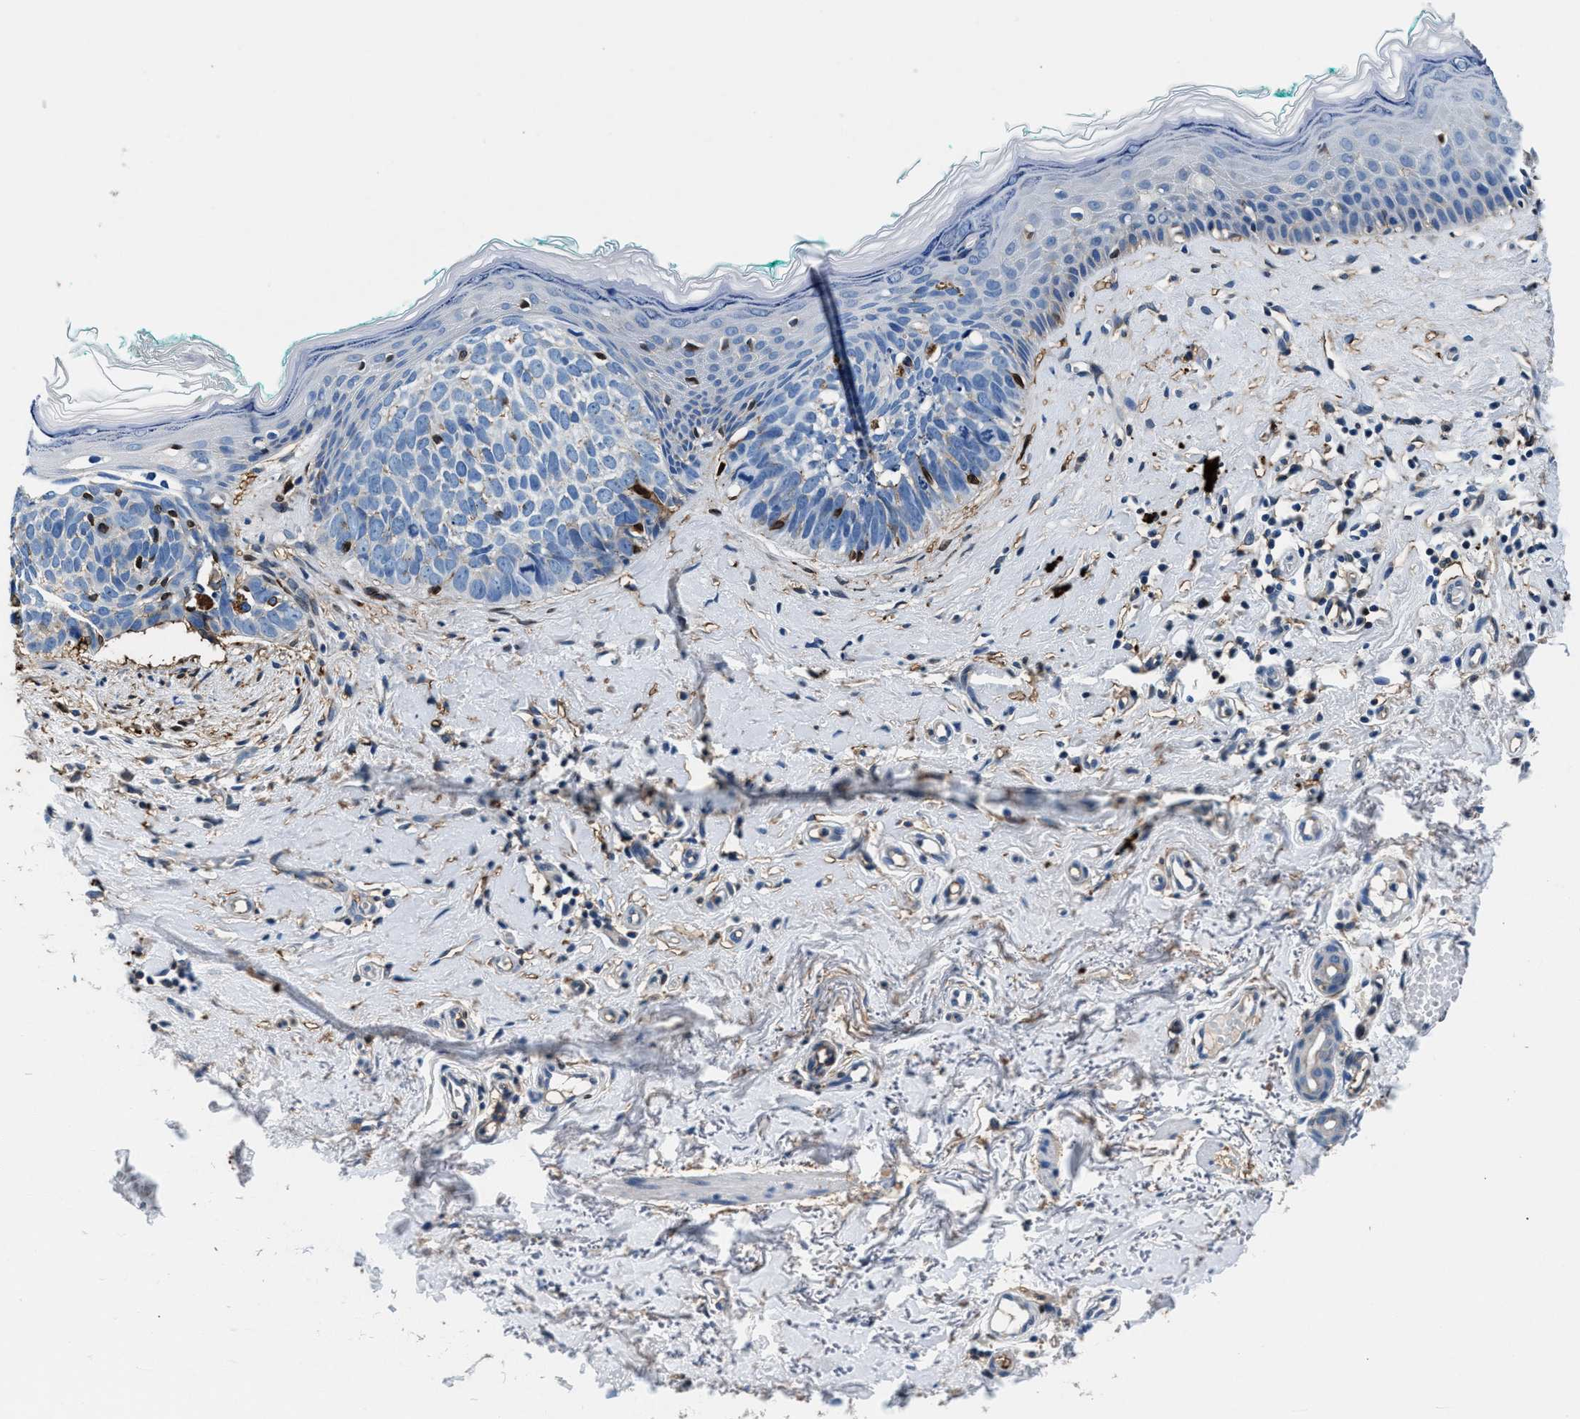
{"staining": {"intensity": "negative", "quantity": "none", "location": "none"}, "tissue": "skin cancer", "cell_type": "Tumor cells", "image_type": "cancer", "snomed": [{"axis": "morphology", "description": "Basal cell carcinoma"}, {"axis": "topography", "description": "Skin"}], "caption": "This is an immunohistochemistry image of basal cell carcinoma (skin). There is no staining in tumor cells.", "gene": "SLFN11", "patient": {"sex": "male", "age": 48}}